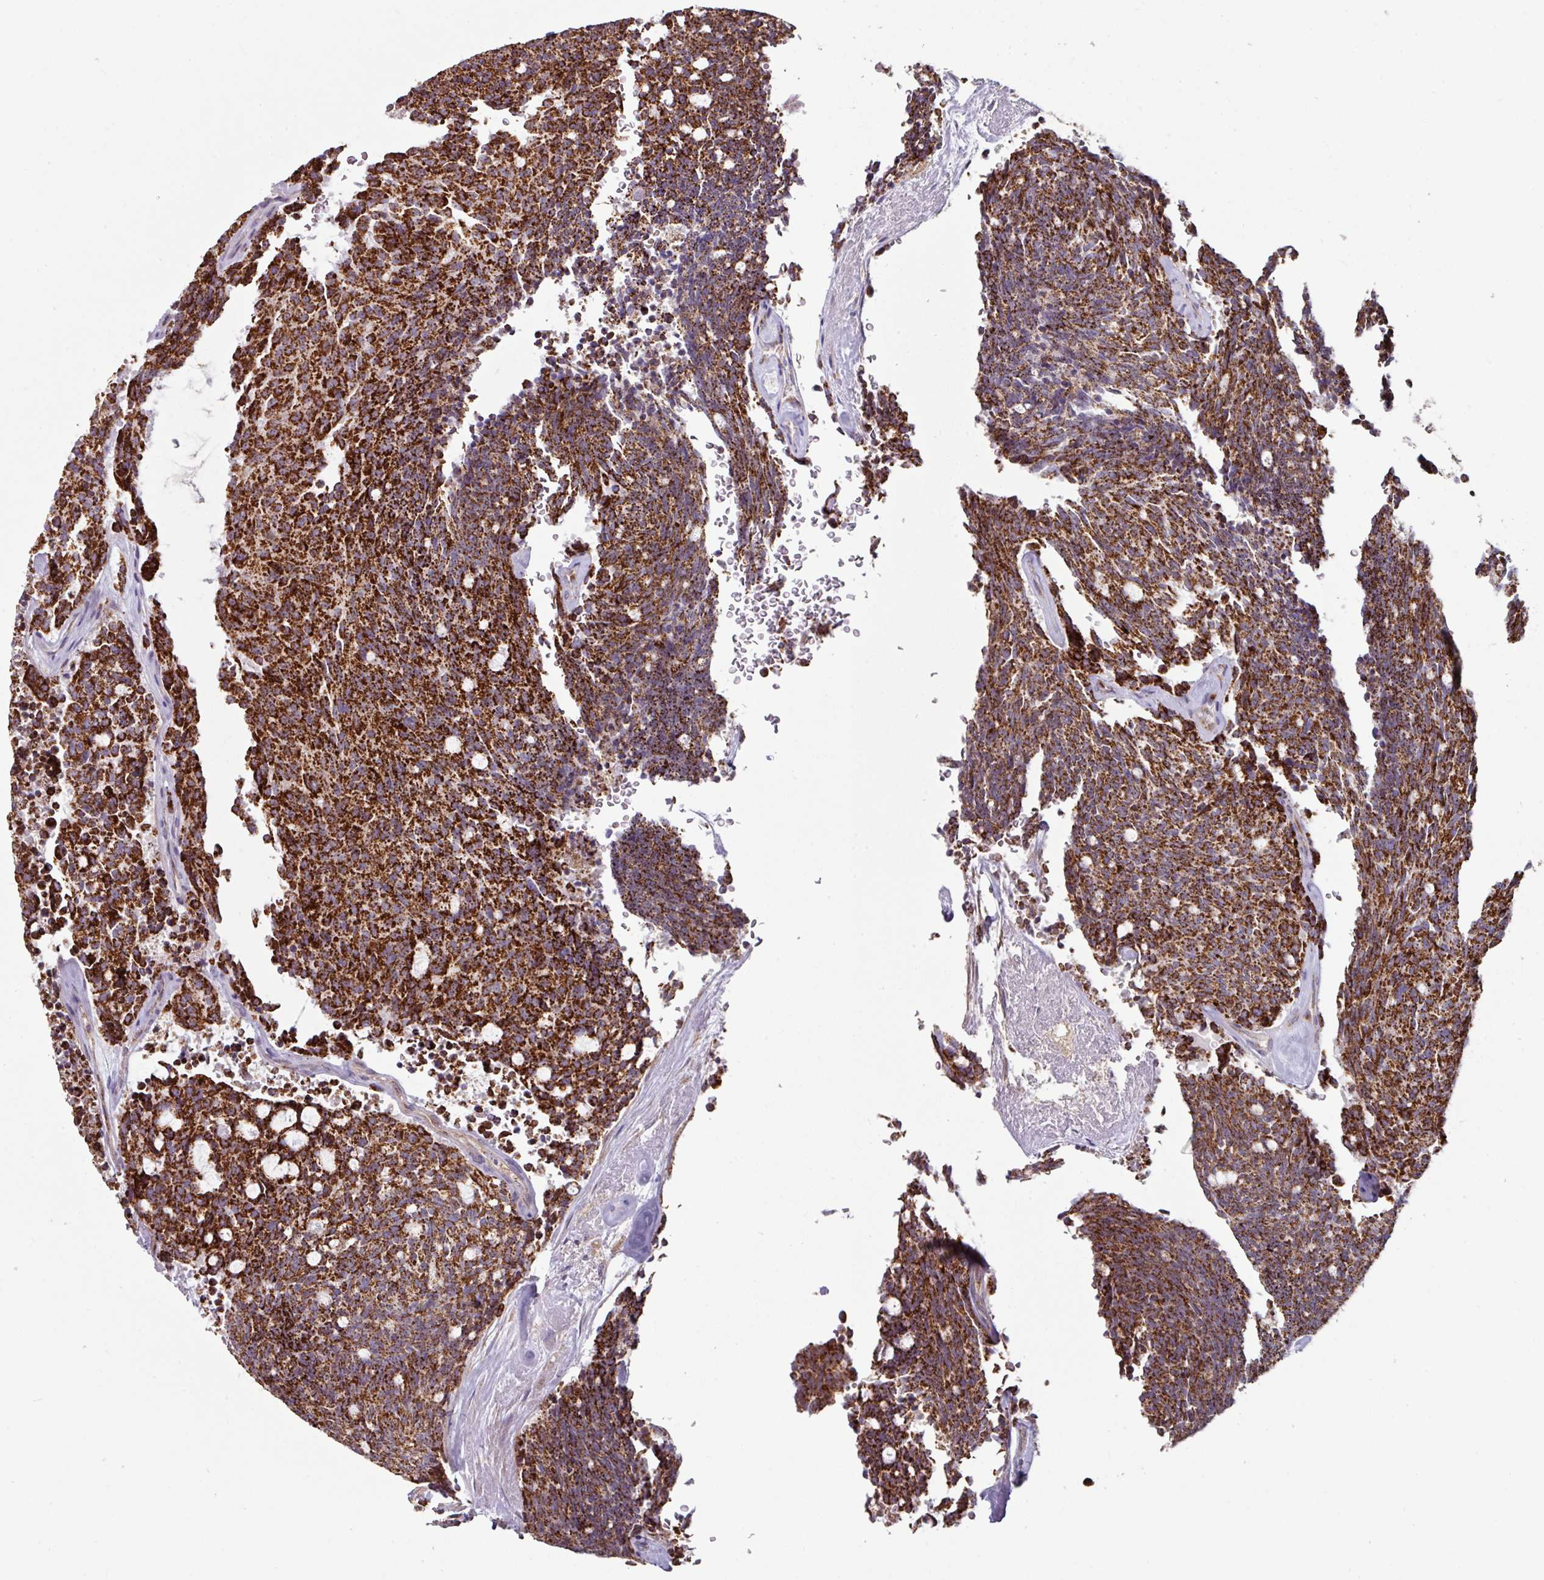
{"staining": {"intensity": "strong", "quantity": ">75%", "location": "cytoplasmic/membranous"}, "tissue": "carcinoid", "cell_type": "Tumor cells", "image_type": "cancer", "snomed": [{"axis": "morphology", "description": "Carcinoid, malignant, NOS"}, {"axis": "topography", "description": "Pancreas"}], "caption": "Immunohistochemical staining of carcinoid displays strong cytoplasmic/membranous protein staining in approximately >75% of tumor cells. (Stains: DAB in brown, nuclei in blue, Microscopy: brightfield microscopy at high magnification).", "gene": "OR2D3", "patient": {"sex": "female", "age": 54}}